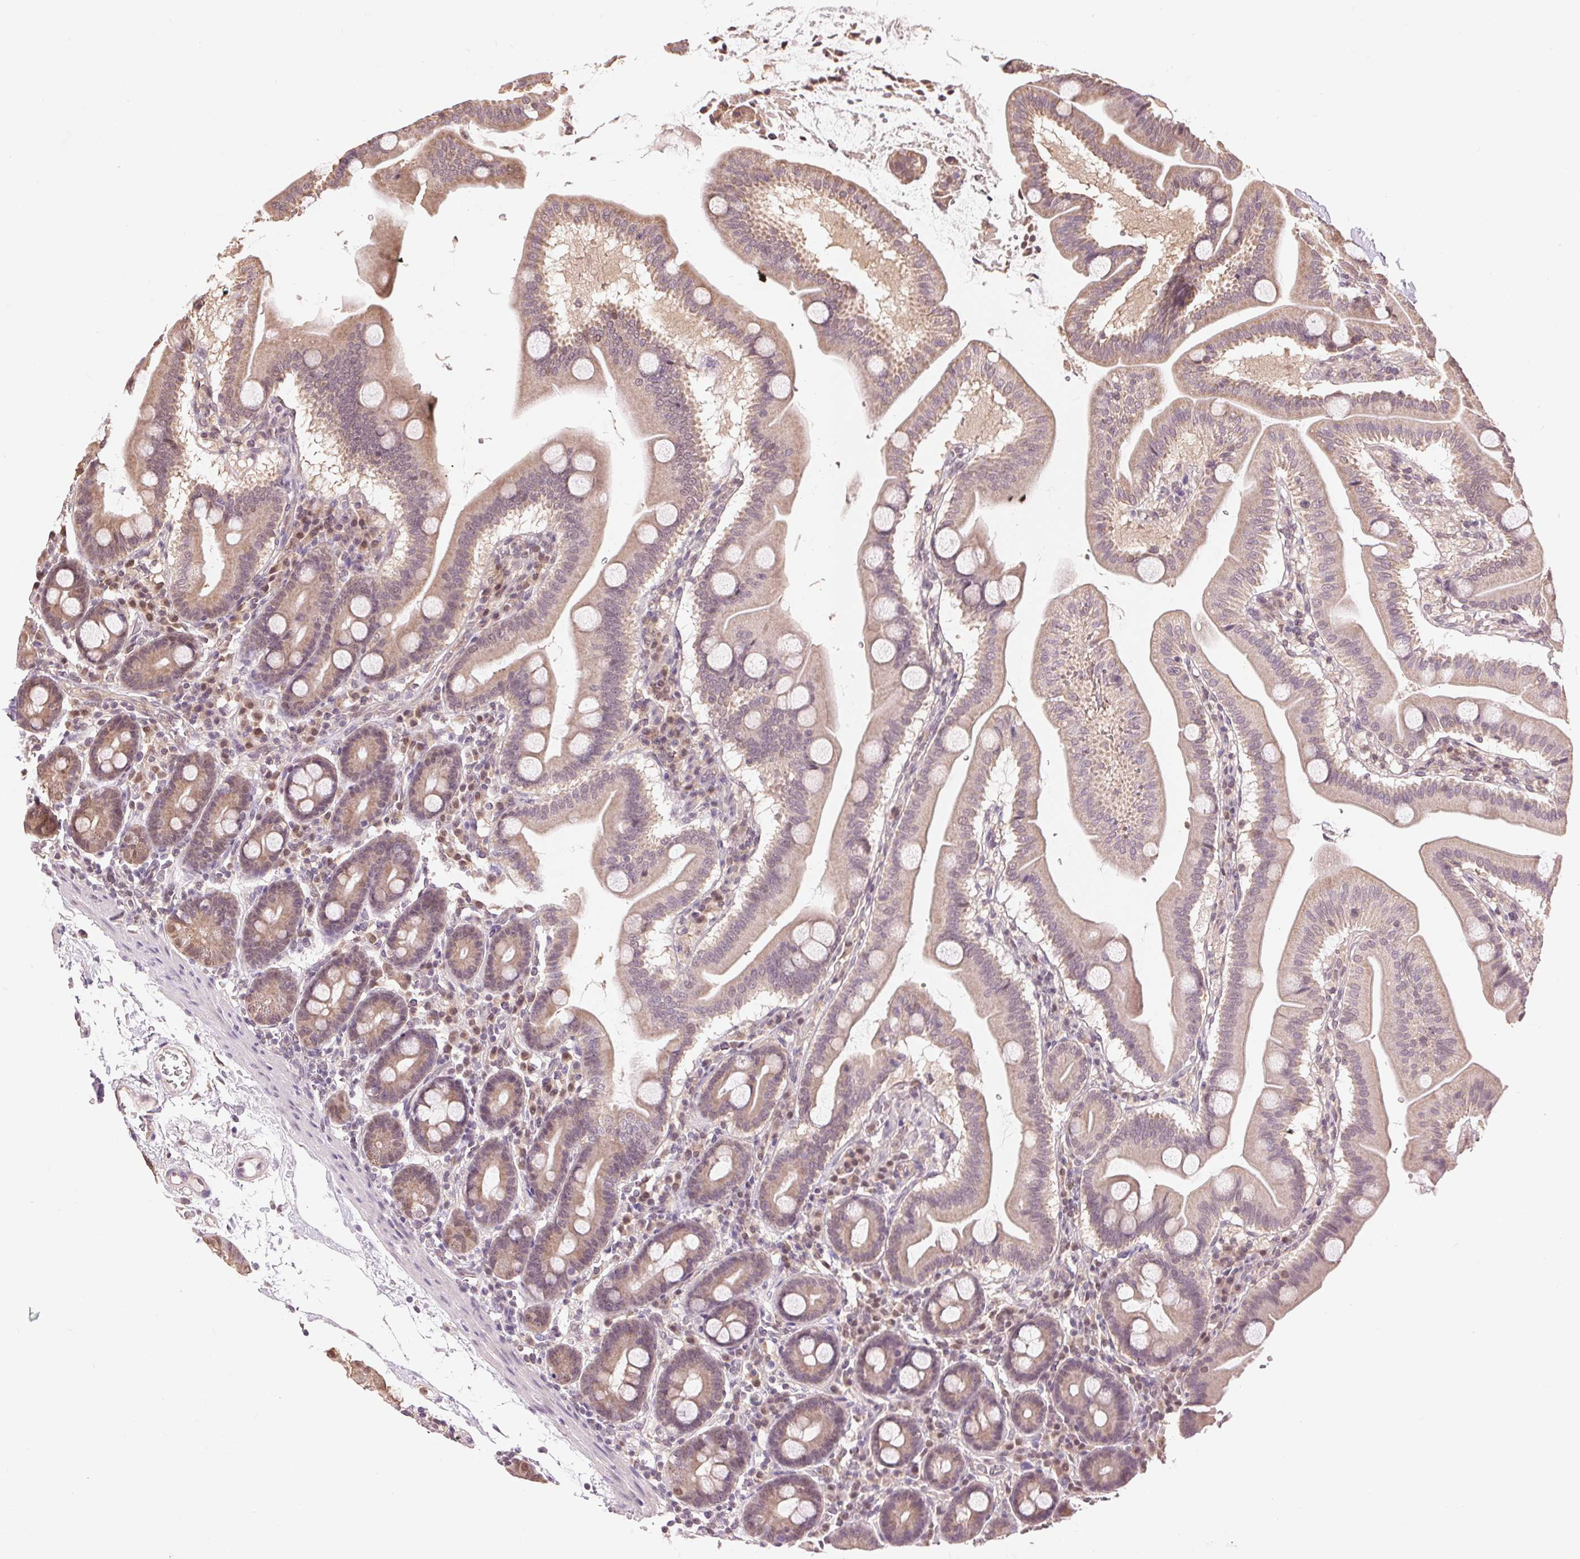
{"staining": {"intensity": "weak", "quantity": ">75%", "location": "cytoplasmic/membranous"}, "tissue": "duodenum", "cell_type": "Glandular cells", "image_type": "normal", "snomed": [{"axis": "morphology", "description": "Normal tissue, NOS"}, {"axis": "topography", "description": "Pancreas"}, {"axis": "topography", "description": "Duodenum"}], "caption": "Immunohistochemical staining of benign duodenum exhibits weak cytoplasmic/membranous protein staining in about >75% of glandular cells. The staining is performed using DAB brown chromogen to label protein expression. The nuclei are counter-stained blue using hematoxylin.", "gene": "TMEM273", "patient": {"sex": "male", "age": 59}}